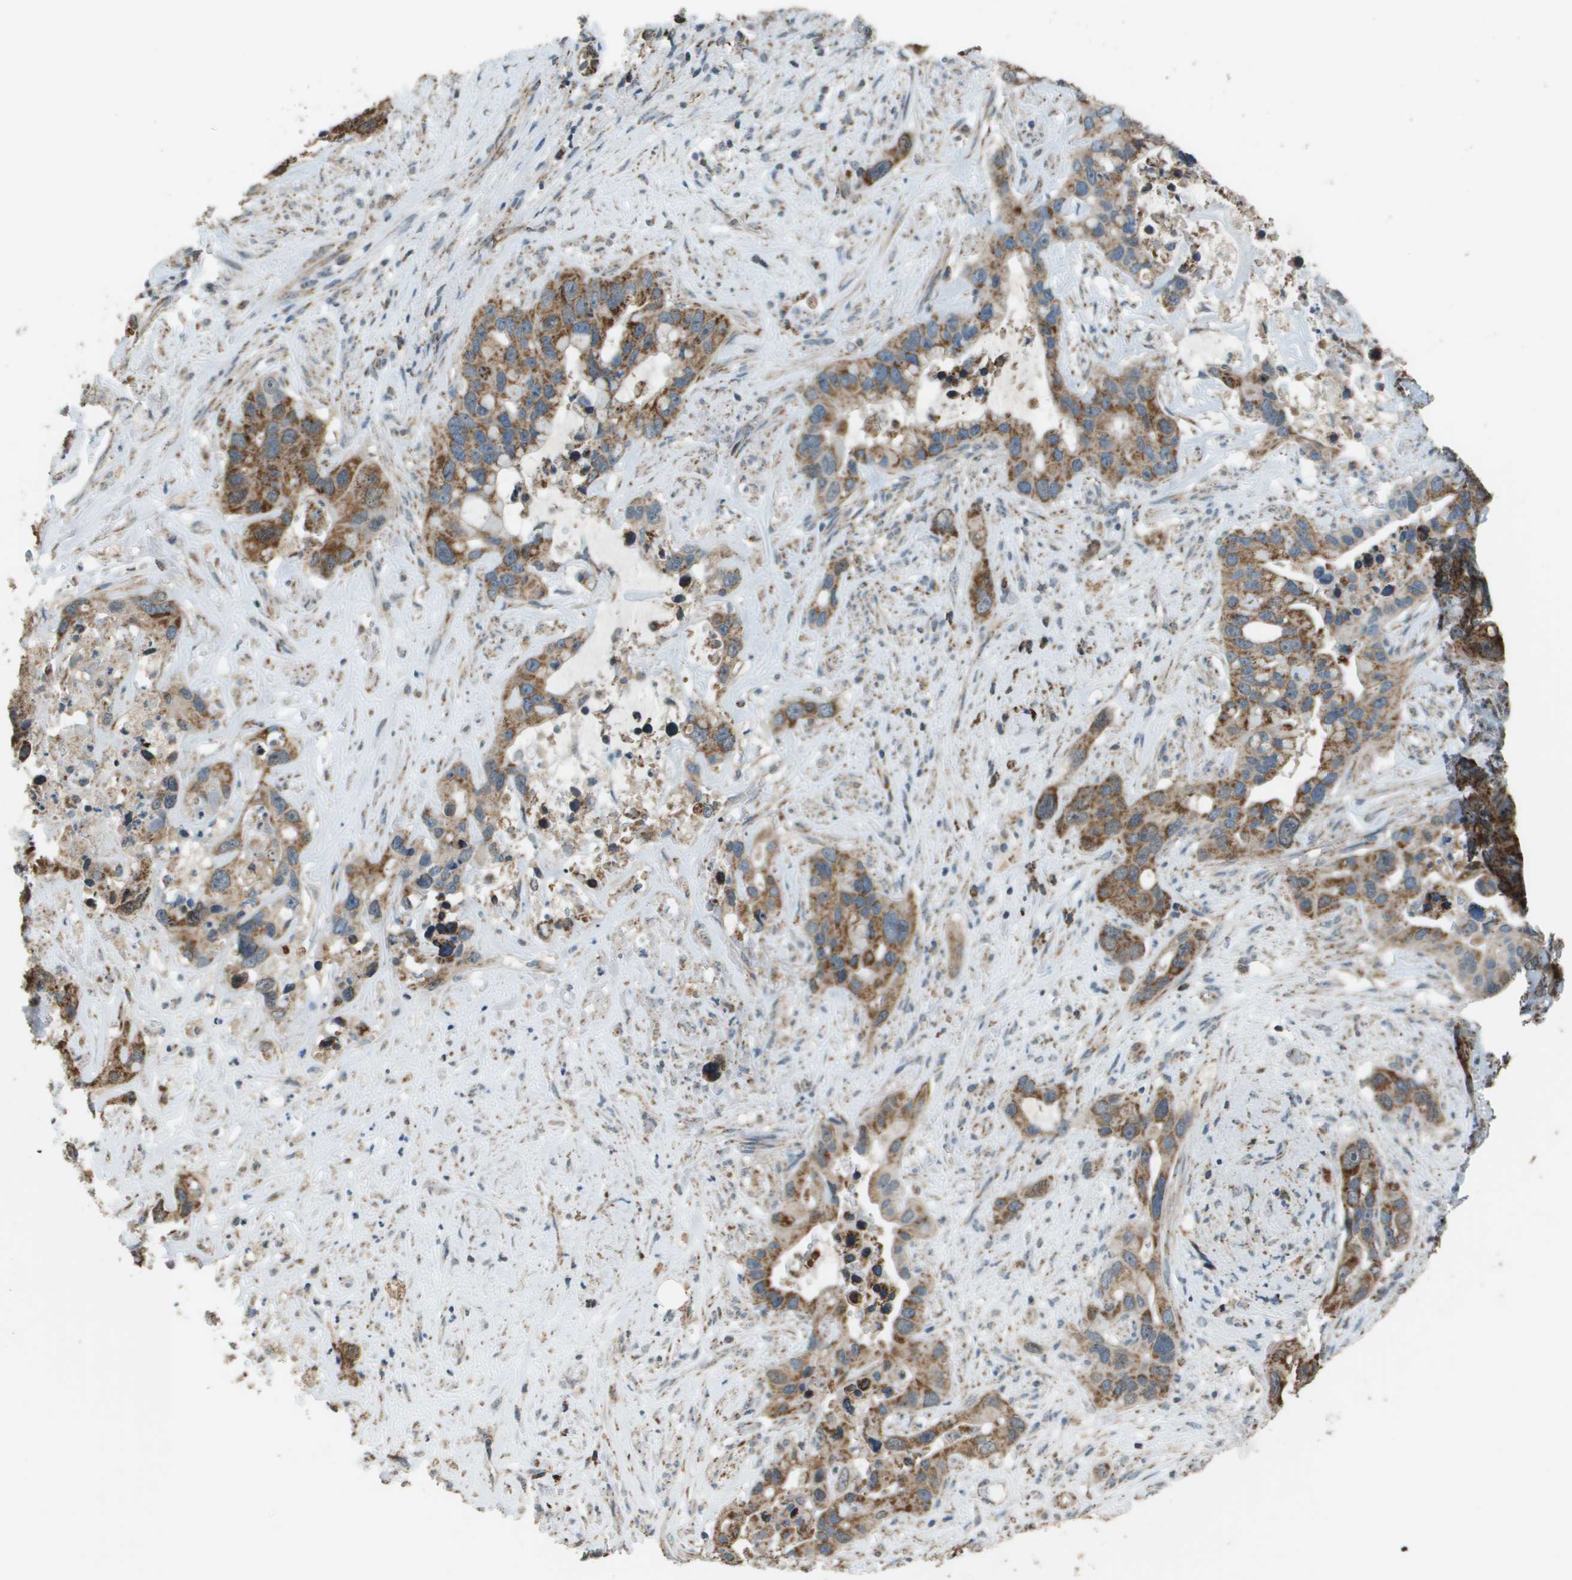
{"staining": {"intensity": "moderate", "quantity": ">75%", "location": "cytoplasmic/membranous"}, "tissue": "liver cancer", "cell_type": "Tumor cells", "image_type": "cancer", "snomed": [{"axis": "morphology", "description": "Cholangiocarcinoma"}, {"axis": "topography", "description": "Liver"}], "caption": "The photomicrograph shows staining of liver cancer (cholangiocarcinoma), revealing moderate cytoplasmic/membranous protein positivity (brown color) within tumor cells.", "gene": "FH", "patient": {"sex": "female", "age": 65}}